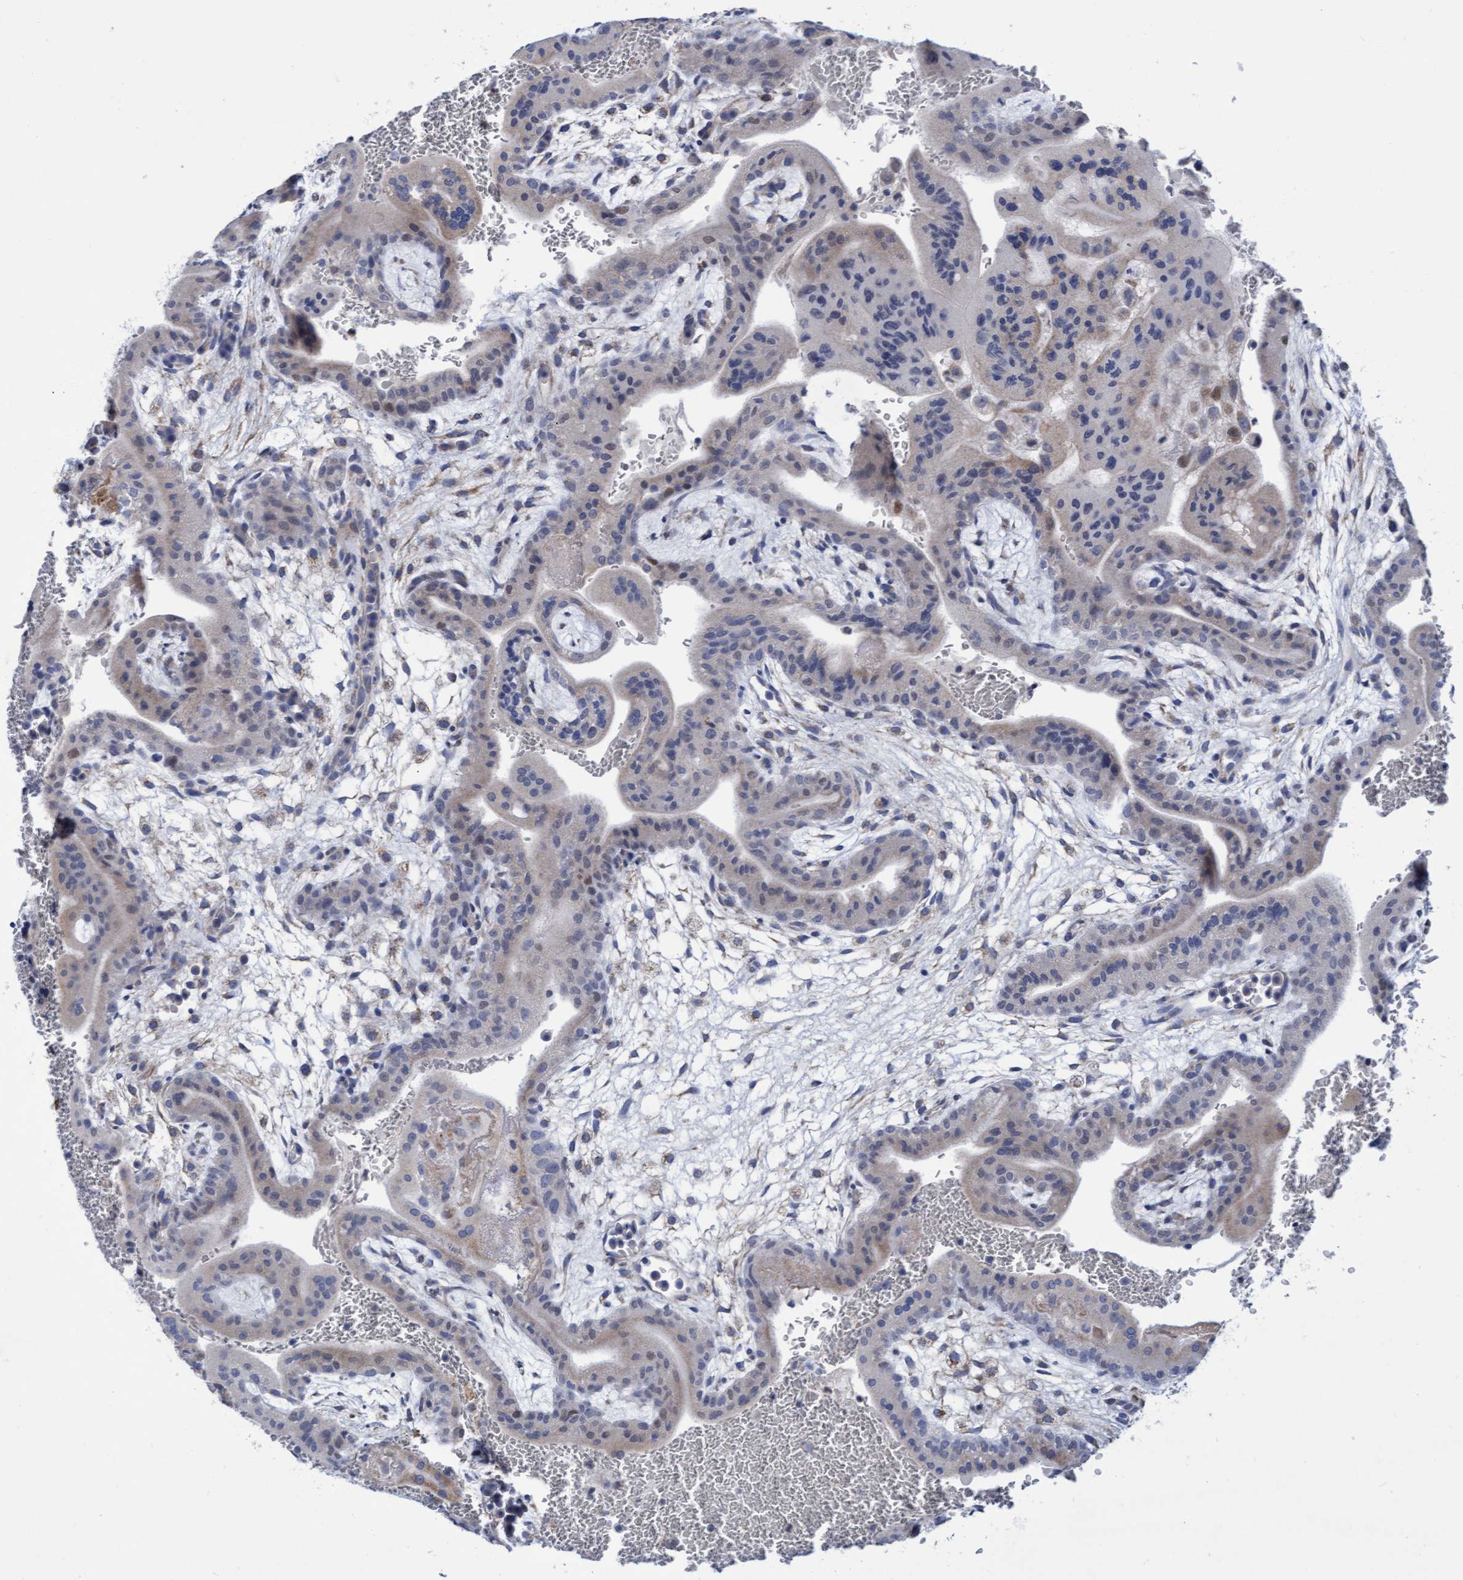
{"staining": {"intensity": "weak", "quantity": "<25%", "location": "cytoplasmic/membranous"}, "tissue": "placenta", "cell_type": "Decidual cells", "image_type": "normal", "snomed": [{"axis": "morphology", "description": "Normal tissue, NOS"}, {"axis": "topography", "description": "Placenta"}], "caption": "This photomicrograph is of unremarkable placenta stained with IHC to label a protein in brown with the nuclei are counter-stained blue. There is no positivity in decidual cells.", "gene": "ZNF750", "patient": {"sex": "female", "age": 35}}